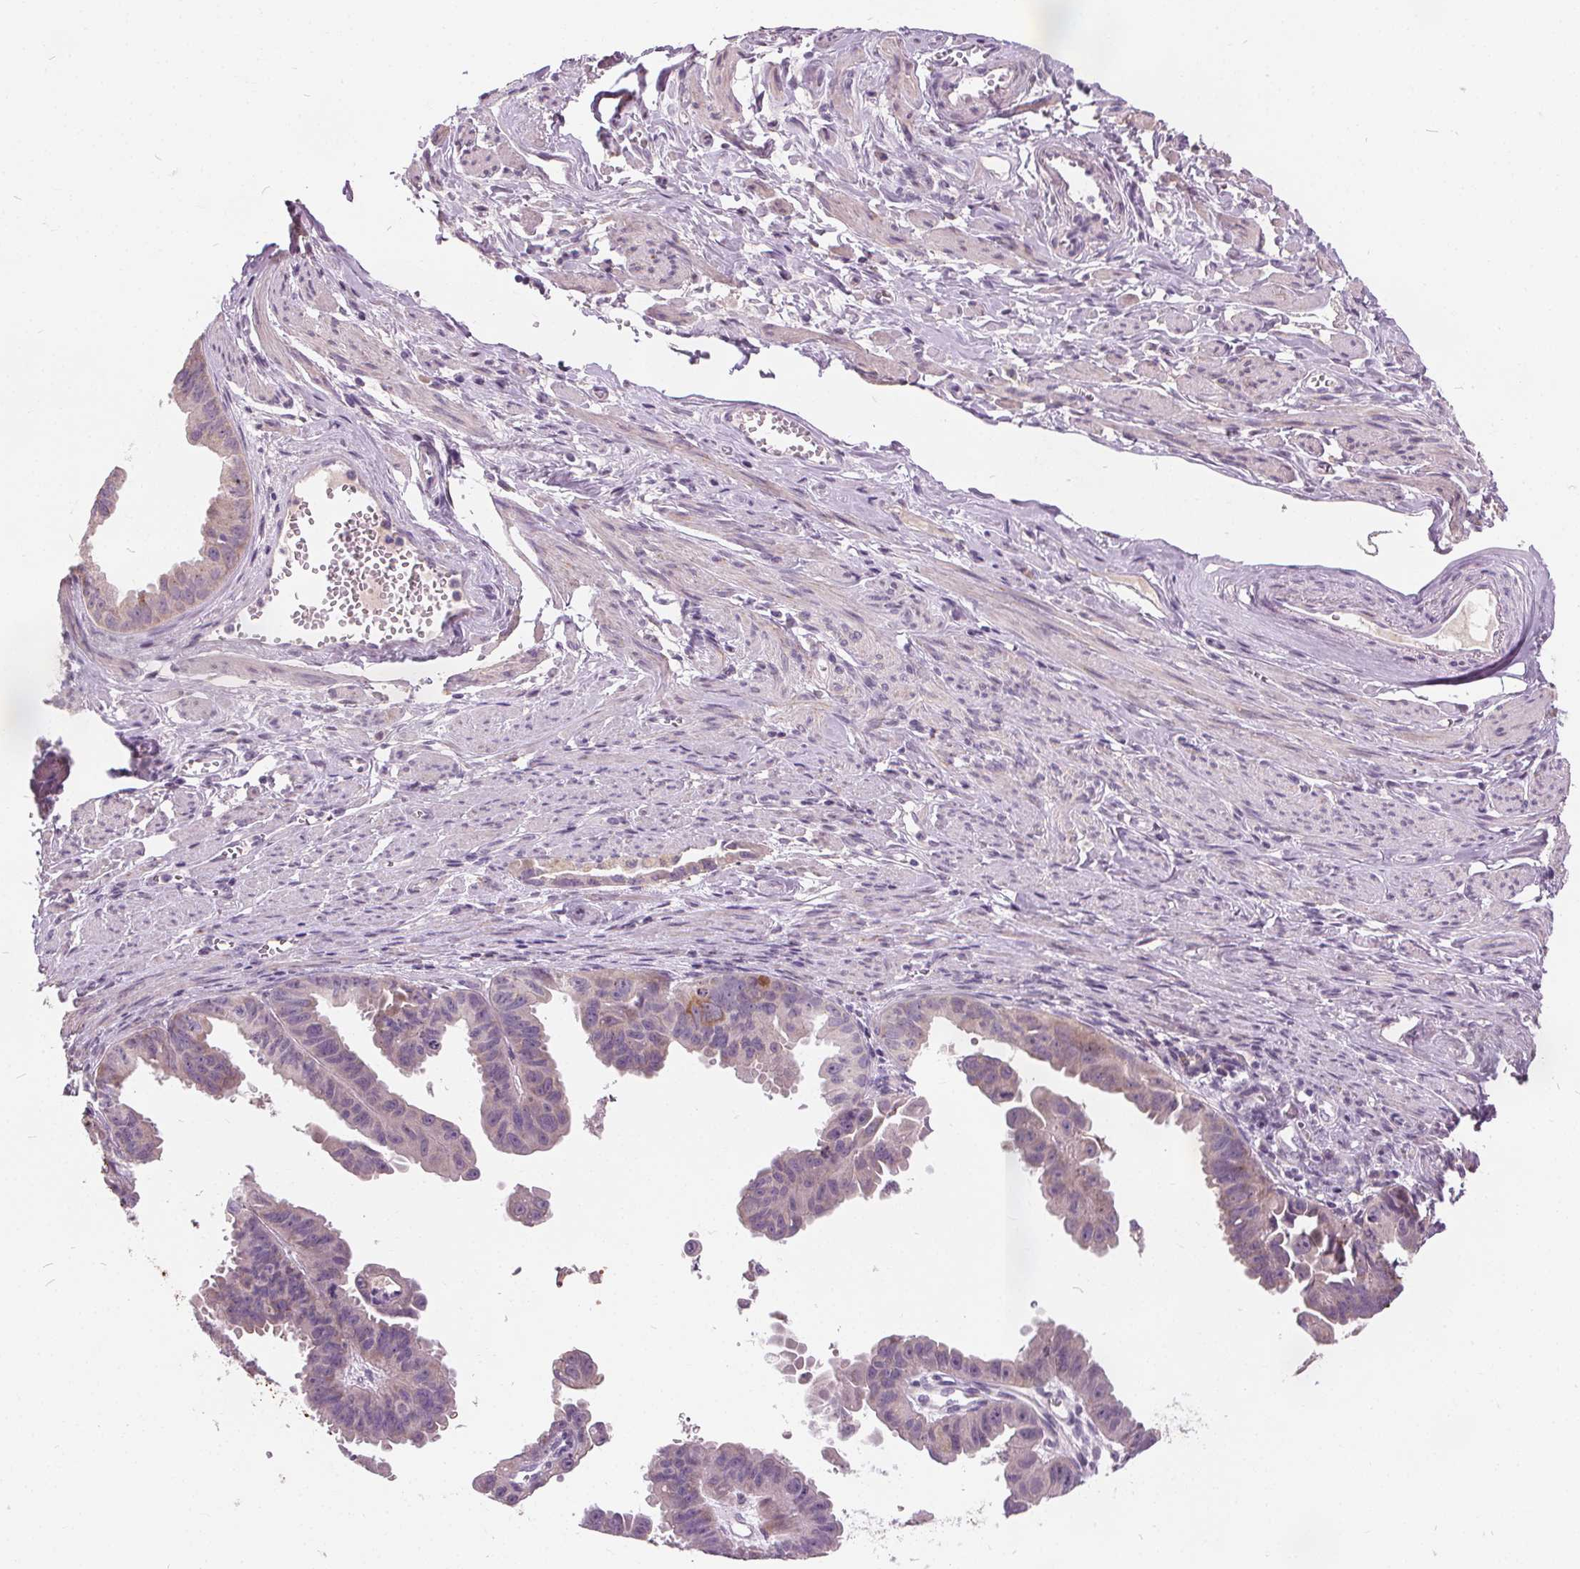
{"staining": {"intensity": "moderate", "quantity": "<25%", "location": "cytoplasmic/membranous"}, "tissue": "ovarian cancer", "cell_type": "Tumor cells", "image_type": "cancer", "snomed": [{"axis": "morphology", "description": "Carcinoma, endometroid"}, {"axis": "topography", "description": "Ovary"}], "caption": "Immunohistochemical staining of human ovarian endometroid carcinoma reveals moderate cytoplasmic/membranous protein positivity in about <25% of tumor cells.", "gene": "ACOX2", "patient": {"sex": "female", "age": 85}}